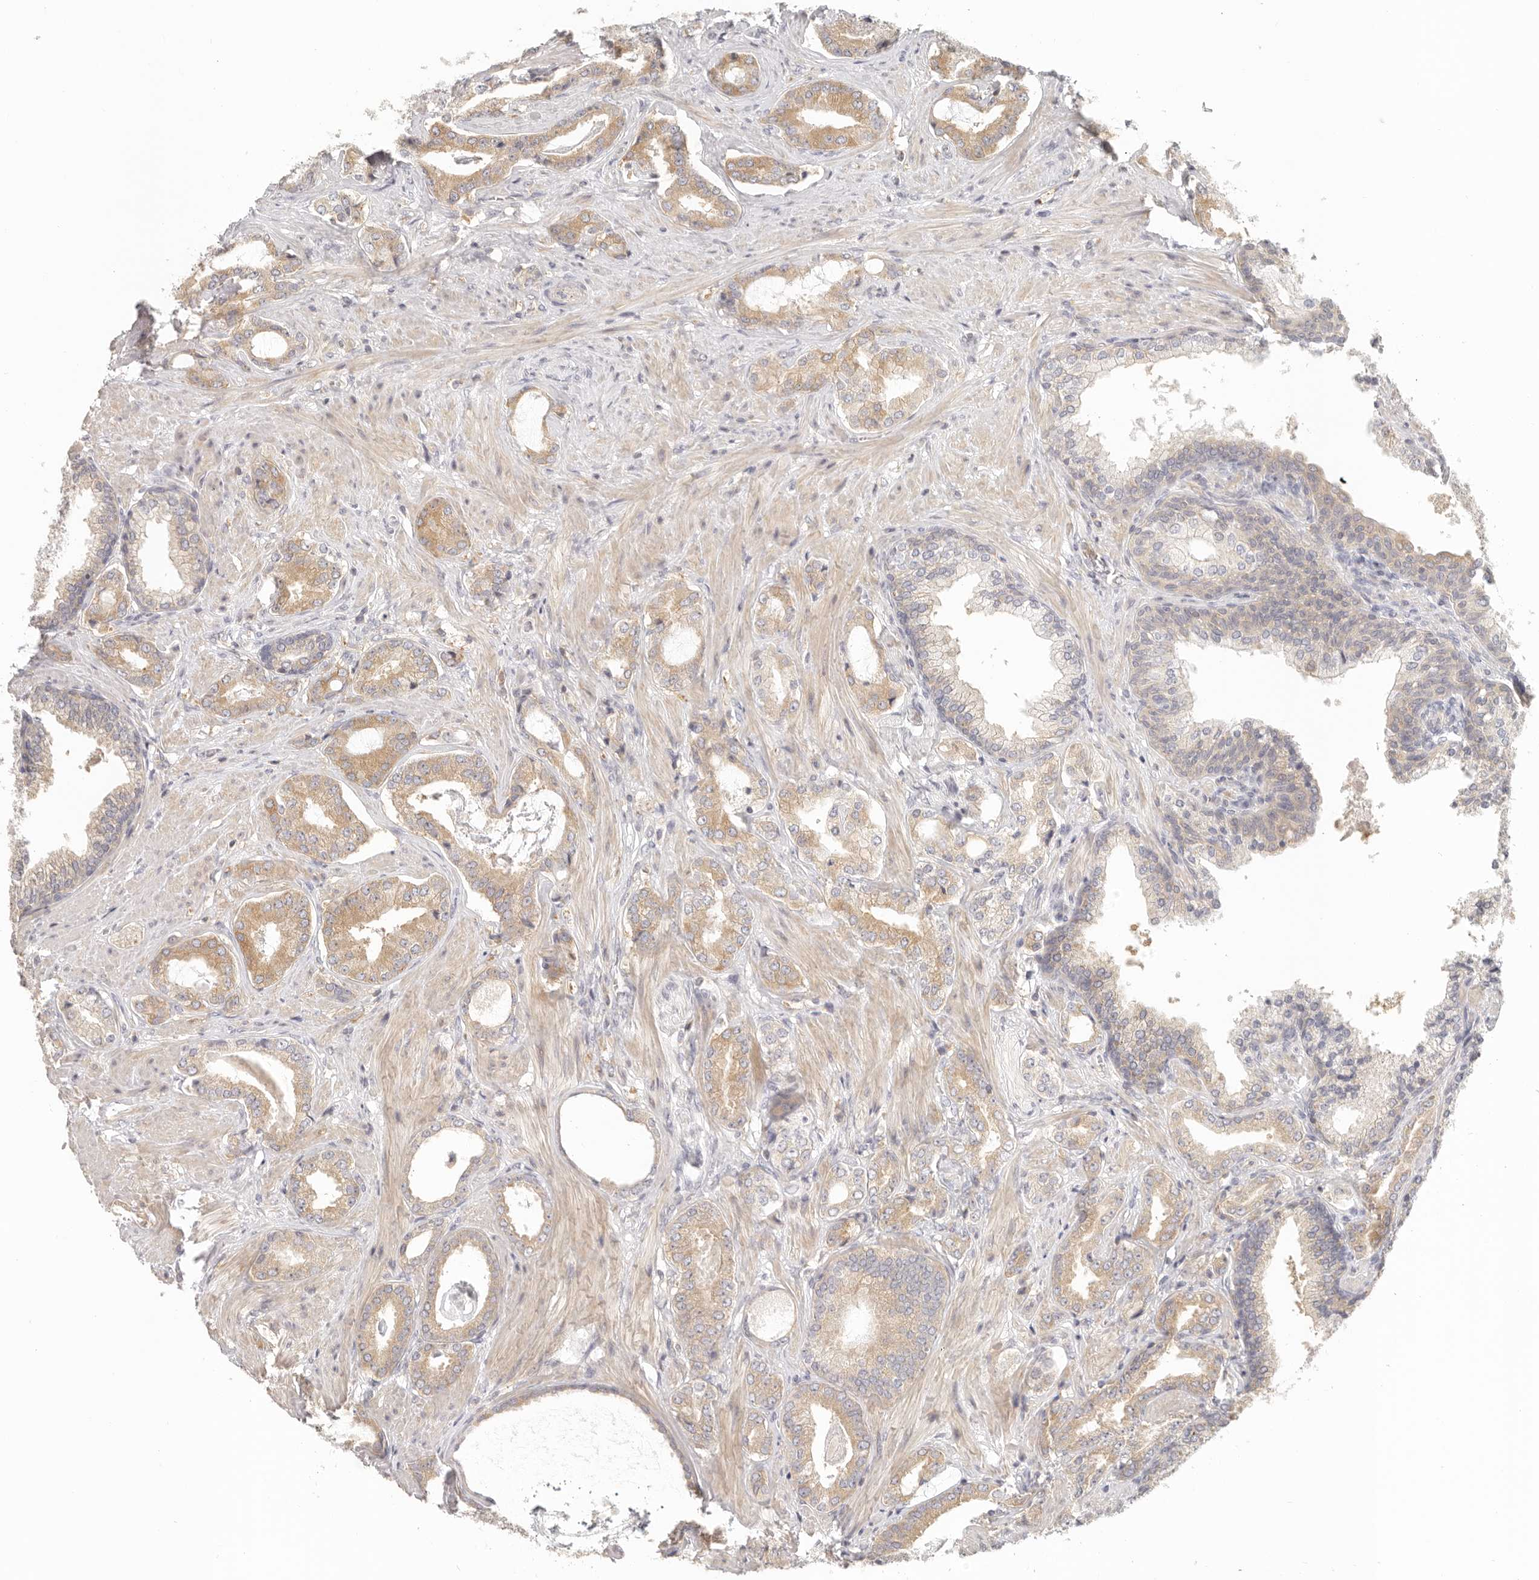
{"staining": {"intensity": "moderate", "quantity": ">75%", "location": "cytoplasmic/membranous"}, "tissue": "prostate cancer", "cell_type": "Tumor cells", "image_type": "cancer", "snomed": [{"axis": "morphology", "description": "Adenocarcinoma, Low grade"}, {"axis": "topography", "description": "Prostate"}], "caption": "Moderate cytoplasmic/membranous staining for a protein is identified in approximately >75% of tumor cells of prostate low-grade adenocarcinoma using immunohistochemistry (IHC).", "gene": "ANXA9", "patient": {"sex": "male", "age": 71}}